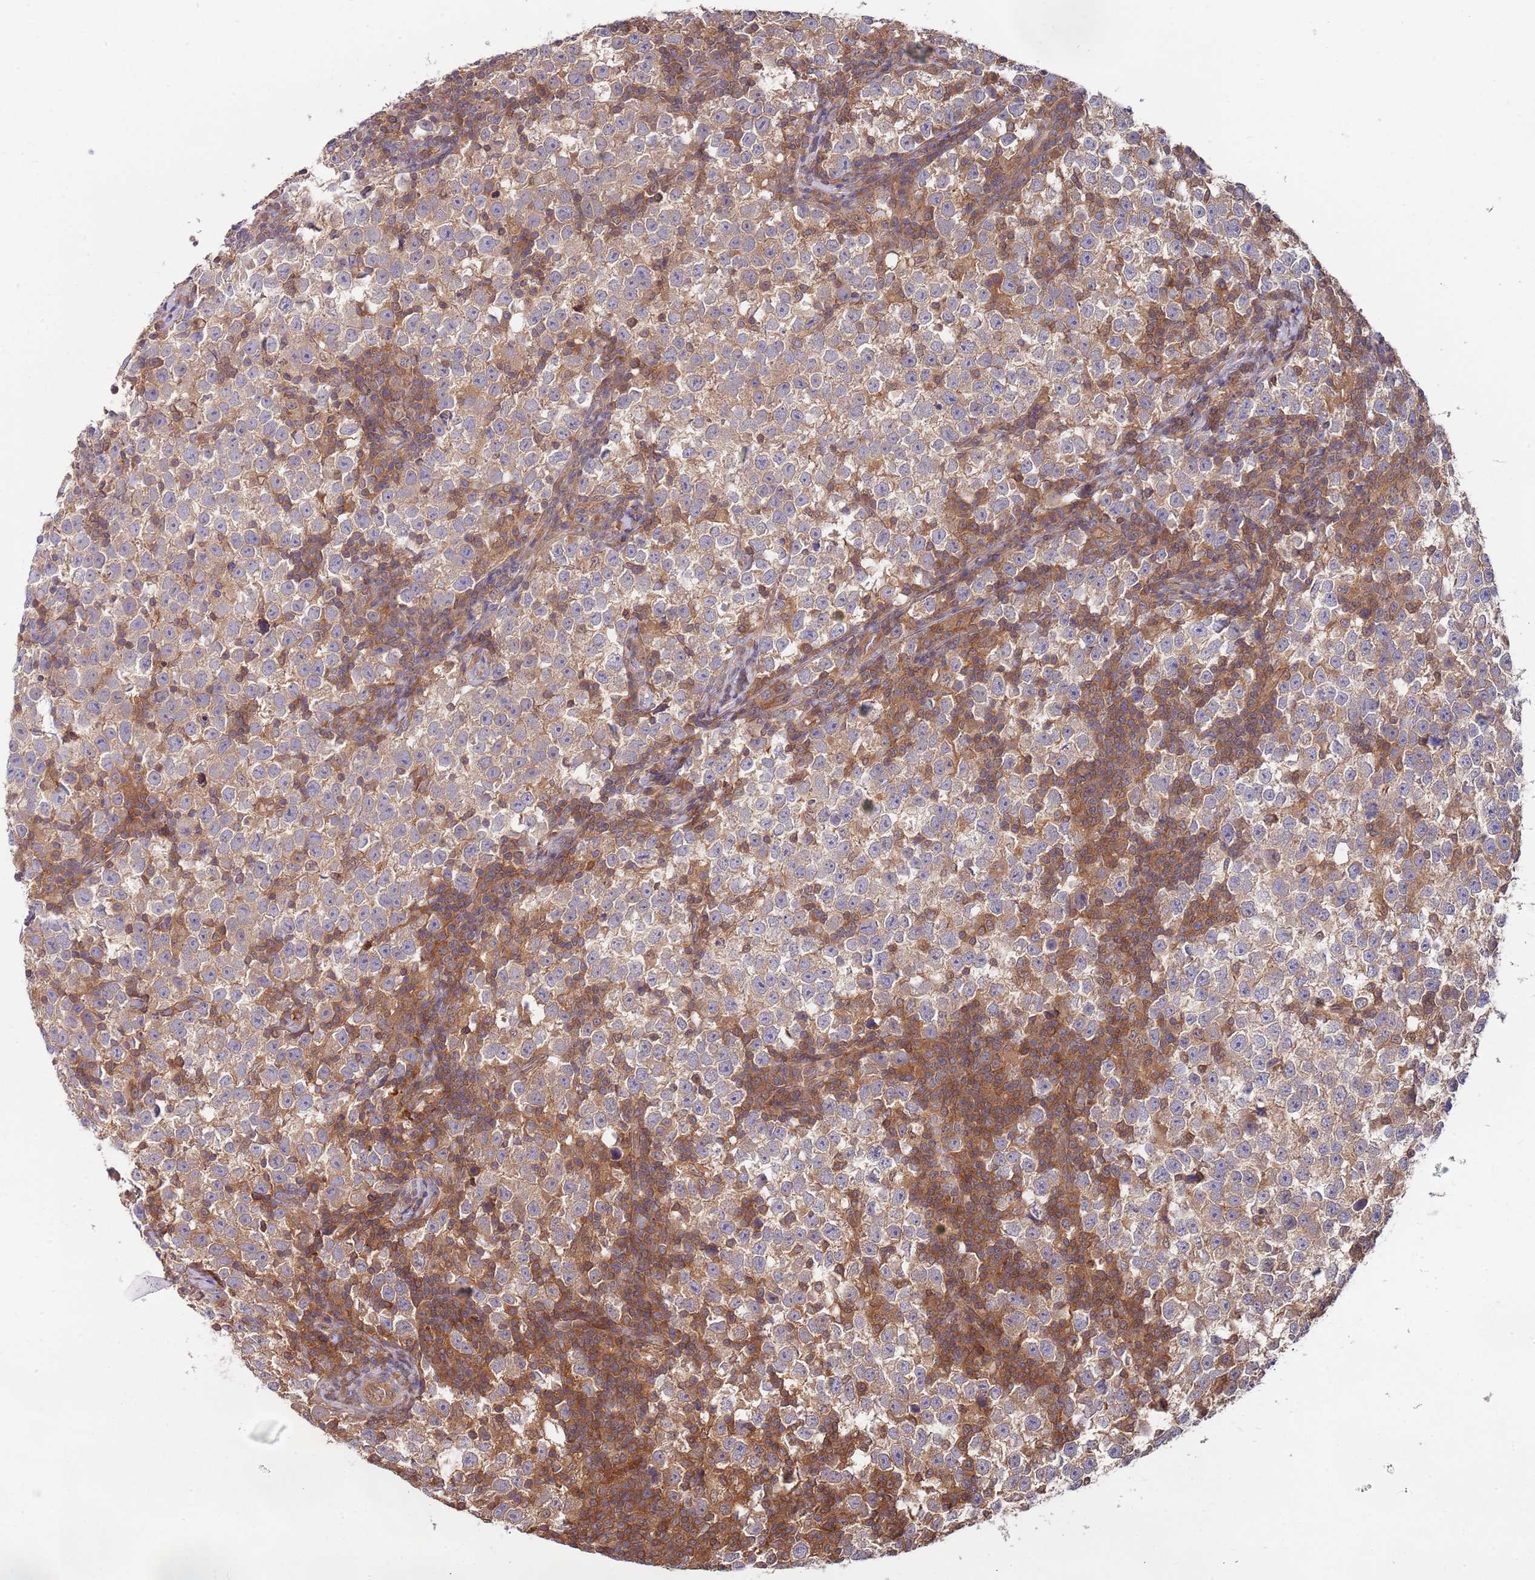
{"staining": {"intensity": "moderate", "quantity": ">75%", "location": "cytoplasmic/membranous"}, "tissue": "testis cancer", "cell_type": "Tumor cells", "image_type": "cancer", "snomed": [{"axis": "morphology", "description": "Normal tissue, NOS"}, {"axis": "morphology", "description": "Seminoma, NOS"}, {"axis": "topography", "description": "Testis"}], "caption": "Immunohistochemical staining of human testis cancer (seminoma) exhibits medium levels of moderate cytoplasmic/membranous expression in about >75% of tumor cells.", "gene": "GSDMD", "patient": {"sex": "male", "age": 43}}